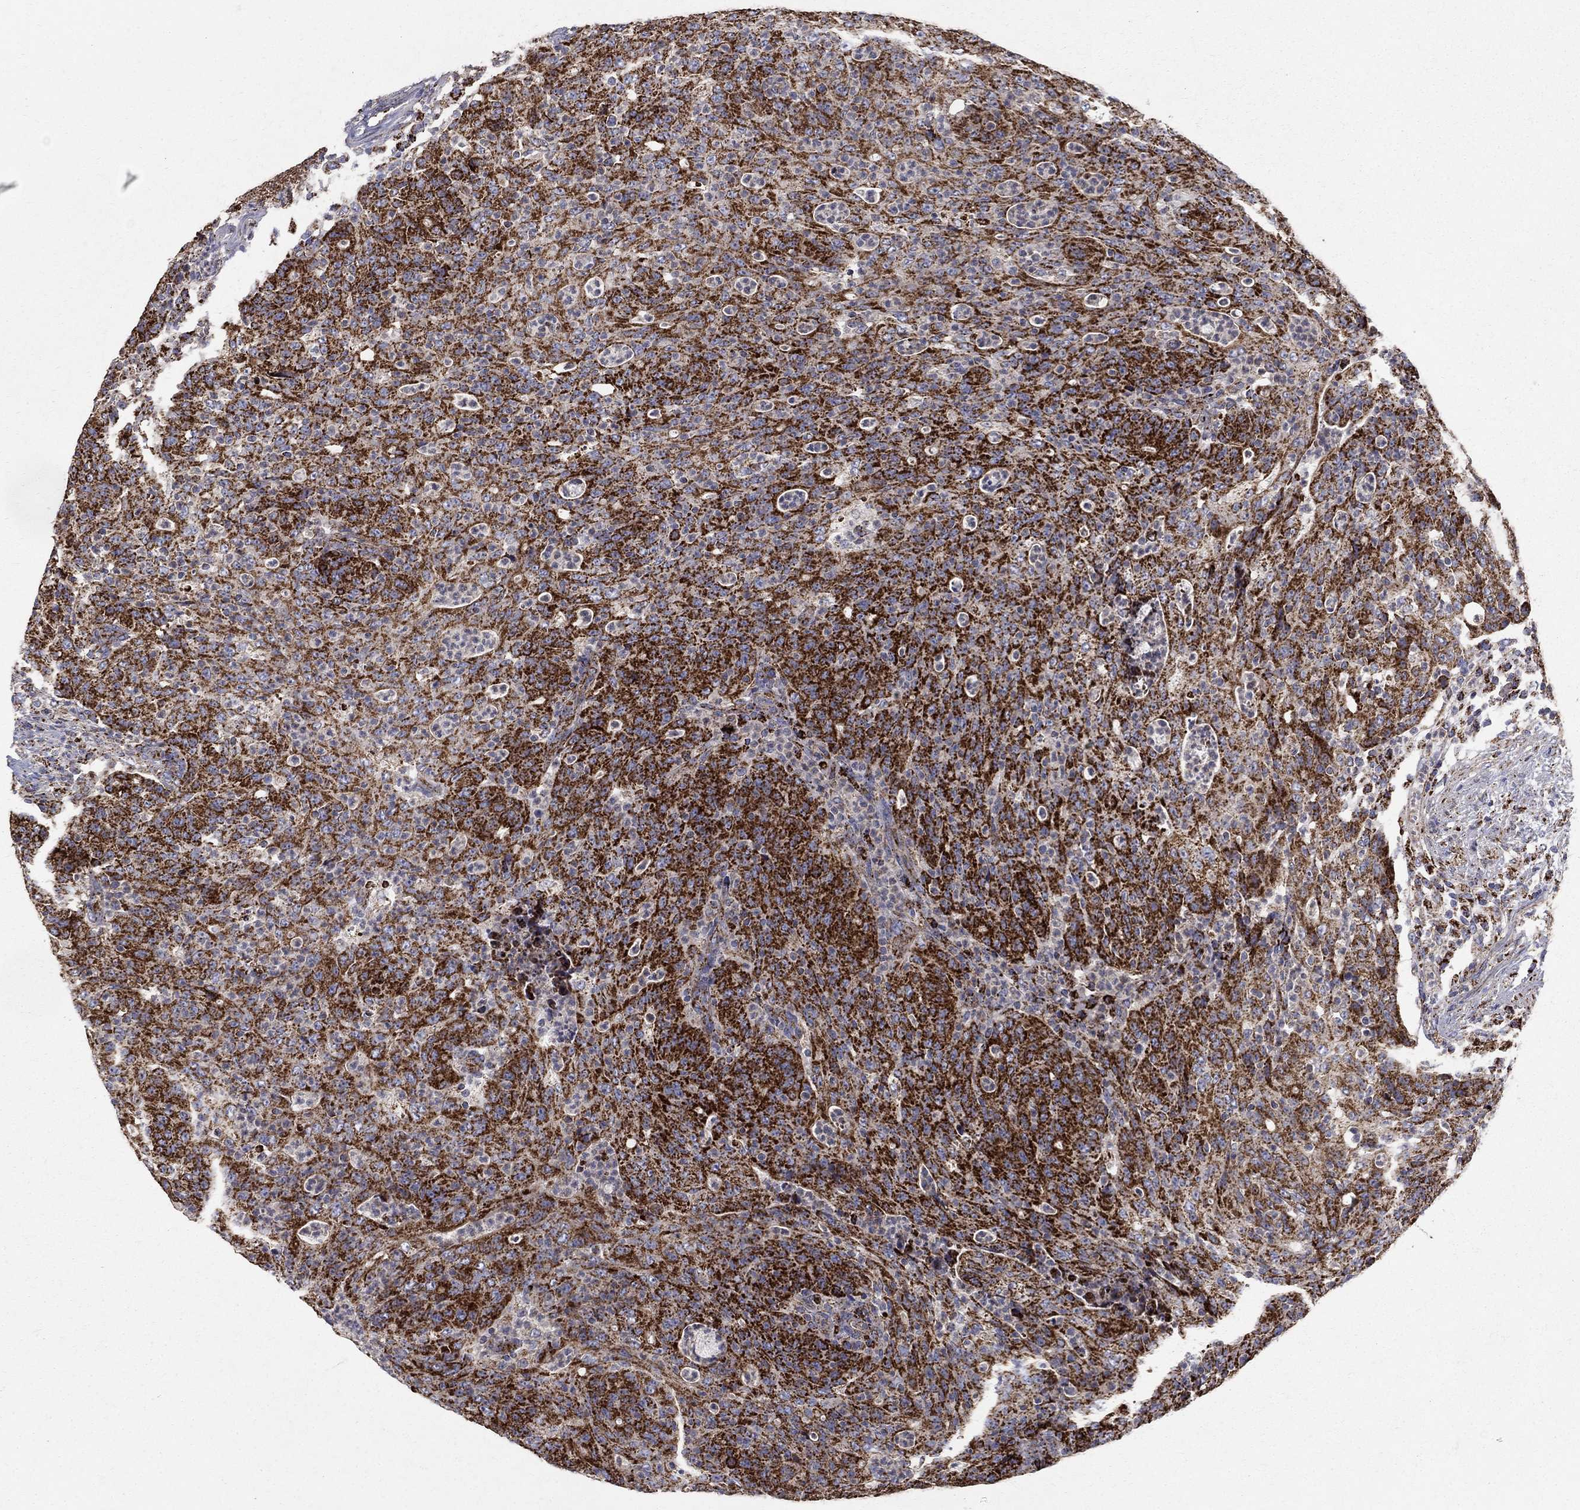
{"staining": {"intensity": "strong", "quantity": ">75%", "location": "cytoplasmic/membranous"}, "tissue": "colorectal cancer", "cell_type": "Tumor cells", "image_type": "cancer", "snomed": [{"axis": "morphology", "description": "Adenocarcinoma, NOS"}, {"axis": "topography", "description": "Colon"}], "caption": "Immunohistochemical staining of human colorectal adenocarcinoma exhibits high levels of strong cytoplasmic/membranous protein staining in about >75% of tumor cells. Nuclei are stained in blue.", "gene": "GCSH", "patient": {"sex": "male", "age": 70}}